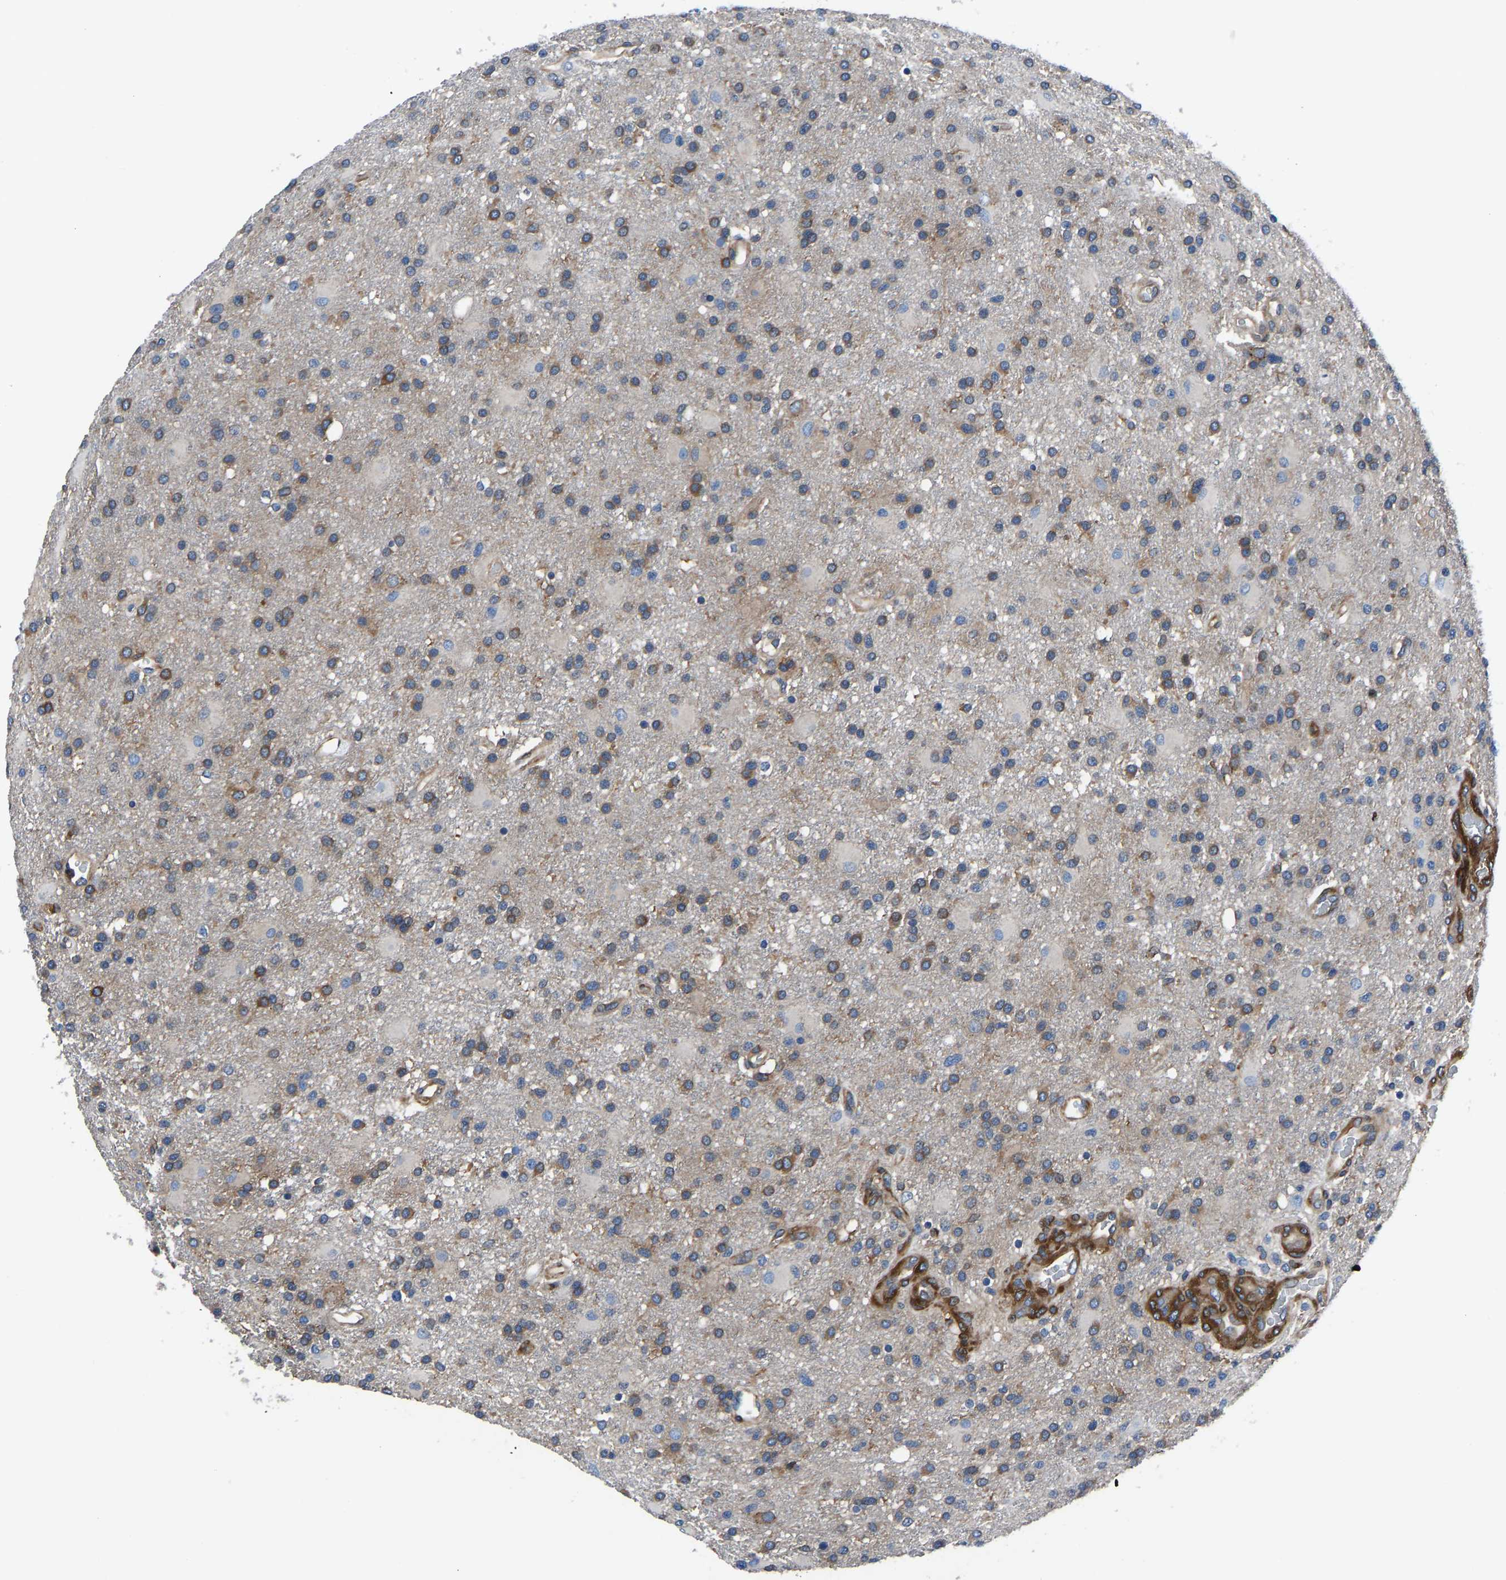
{"staining": {"intensity": "moderate", "quantity": ">75%", "location": "cytoplasmic/membranous"}, "tissue": "glioma", "cell_type": "Tumor cells", "image_type": "cancer", "snomed": [{"axis": "morphology", "description": "Glioma, malignant, High grade"}, {"axis": "topography", "description": "Brain"}], "caption": "High-magnification brightfield microscopy of malignant glioma (high-grade) stained with DAB (3,3'-diaminobenzidine) (brown) and counterstained with hematoxylin (blue). tumor cells exhibit moderate cytoplasmic/membranous positivity is seen in approximately>75% of cells.", "gene": "PRKAR1A", "patient": {"sex": "male", "age": 72}}